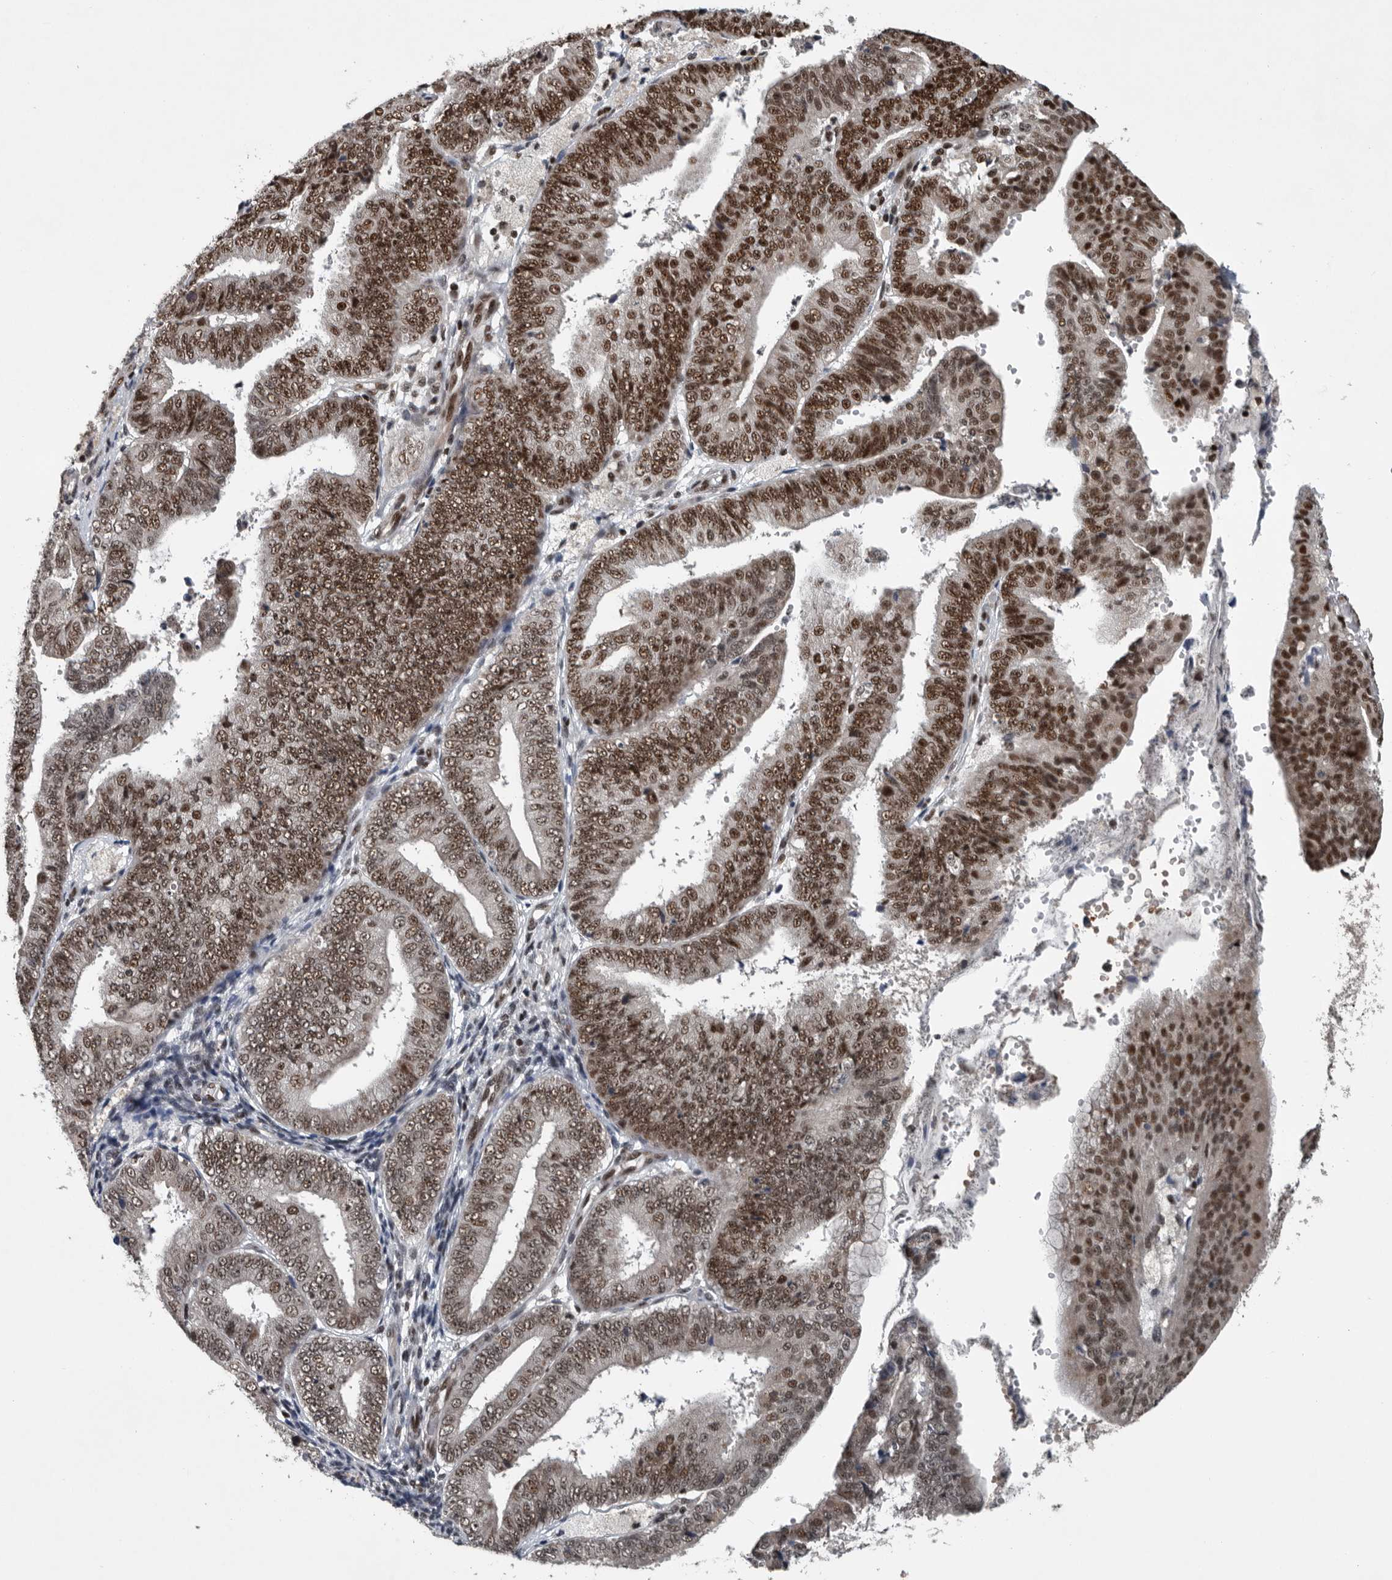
{"staining": {"intensity": "strong", "quantity": ">75%", "location": "nuclear"}, "tissue": "endometrial cancer", "cell_type": "Tumor cells", "image_type": "cancer", "snomed": [{"axis": "morphology", "description": "Adenocarcinoma, NOS"}, {"axis": "topography", "description": "Endometrium"}], "caption": "Endometrial cancer tissue displays strong nuclear staining in about >75% of tumor cells", "gene": "SENP7", "patient": {"sex": "female", "age": 63}}